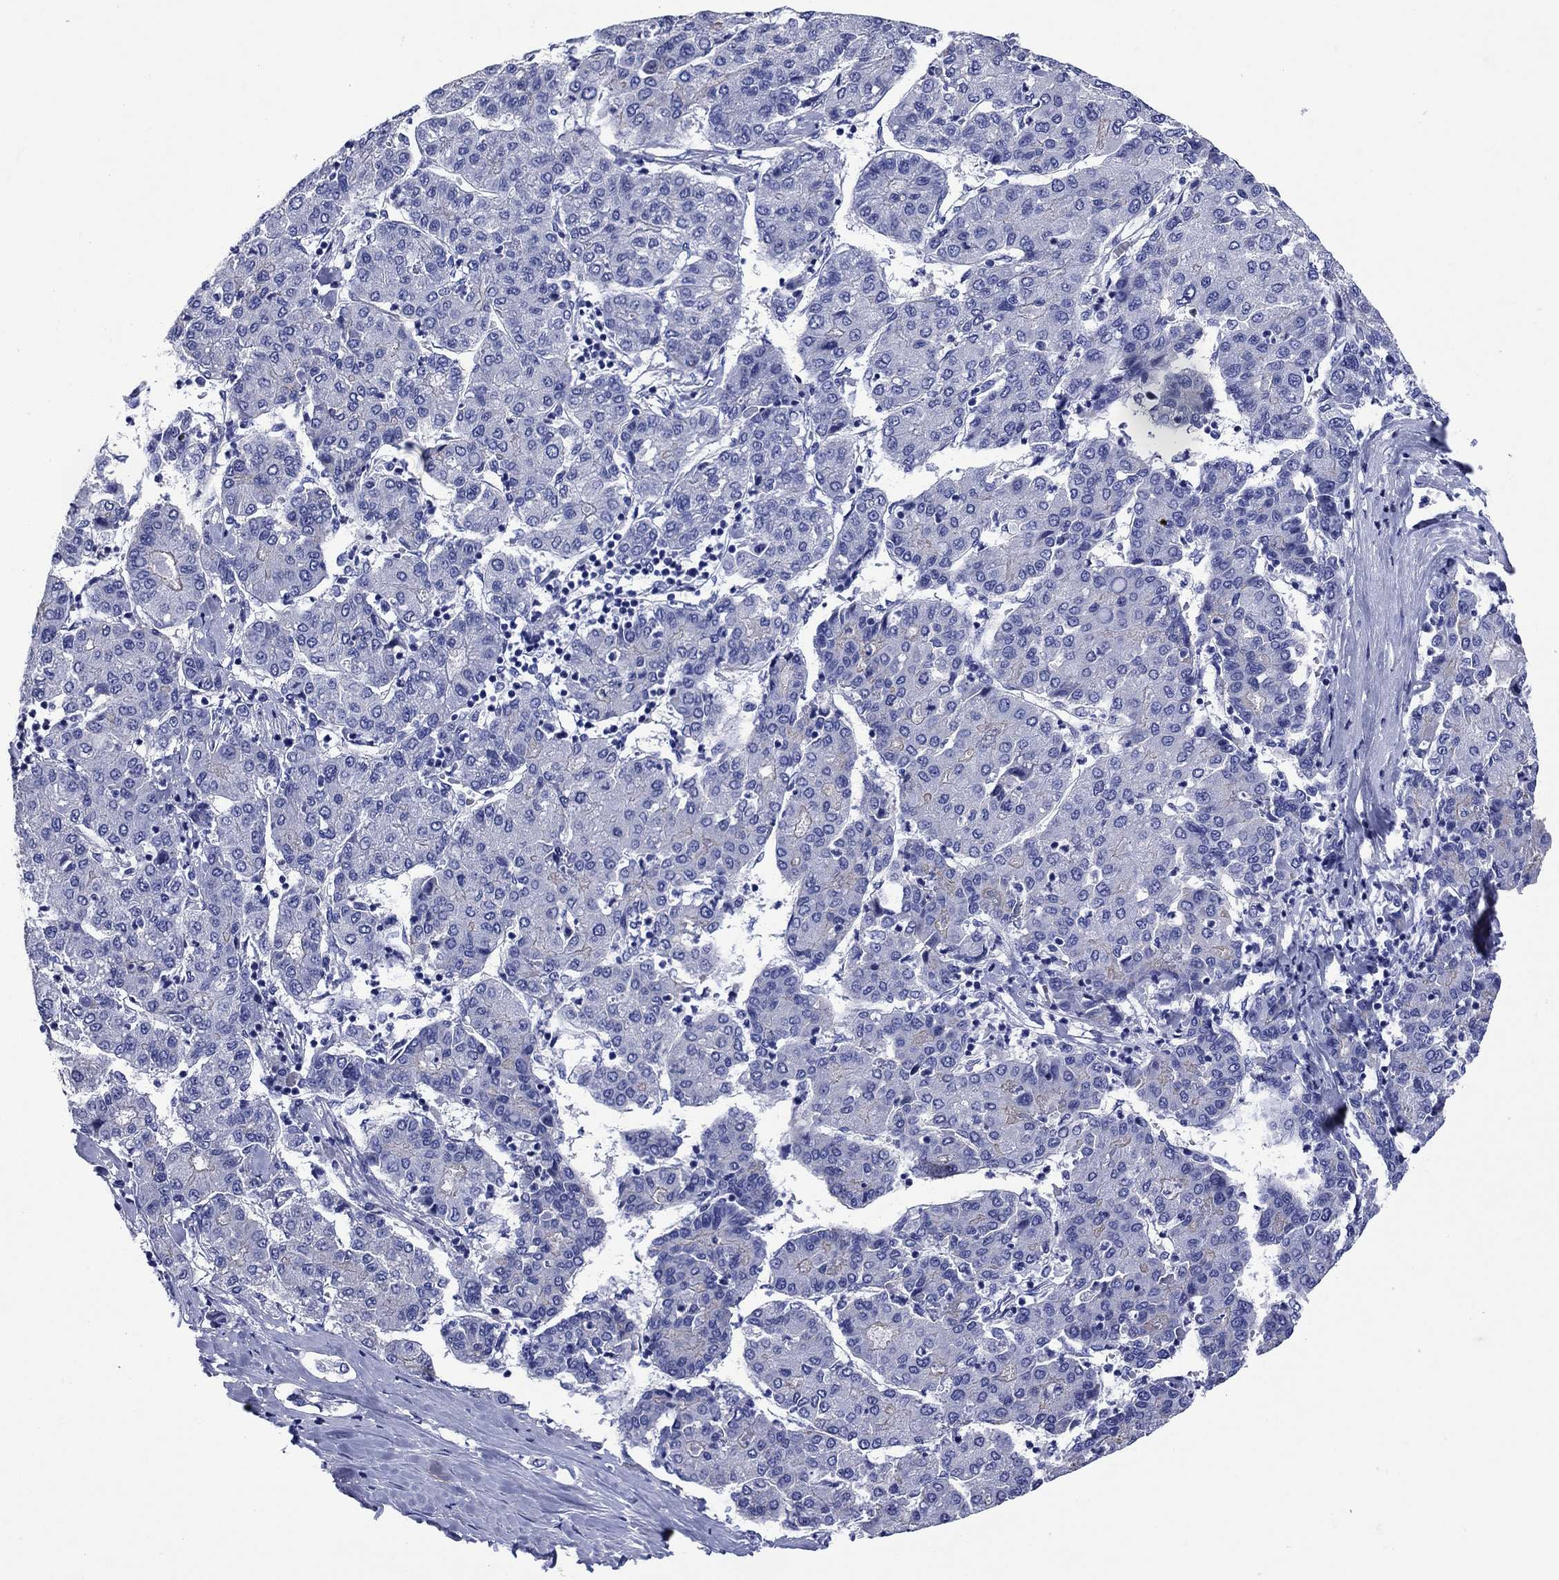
{"staining": {"intensity": "negative", "quantity": "none", "location": "none"}, "tissue": "liver cancer", "cell_type": "Tumor cells", "image_type": "cancer", "snomed": [{"axis": "morphology", "description": "Carcinoma, Hepatocellular, NOS"}, {"axis": "topography", "description": "Liver"}], "caption": "Immunohistochemical staining of human liver hepatocellular carcinoma reveals no significant positivity in tumor cells. (DAB immunohistochemistry (IHC) with hematoxylin counter stain).", "gene": "SLC1A2", "patient": {"sex": "male", "age": 65}}